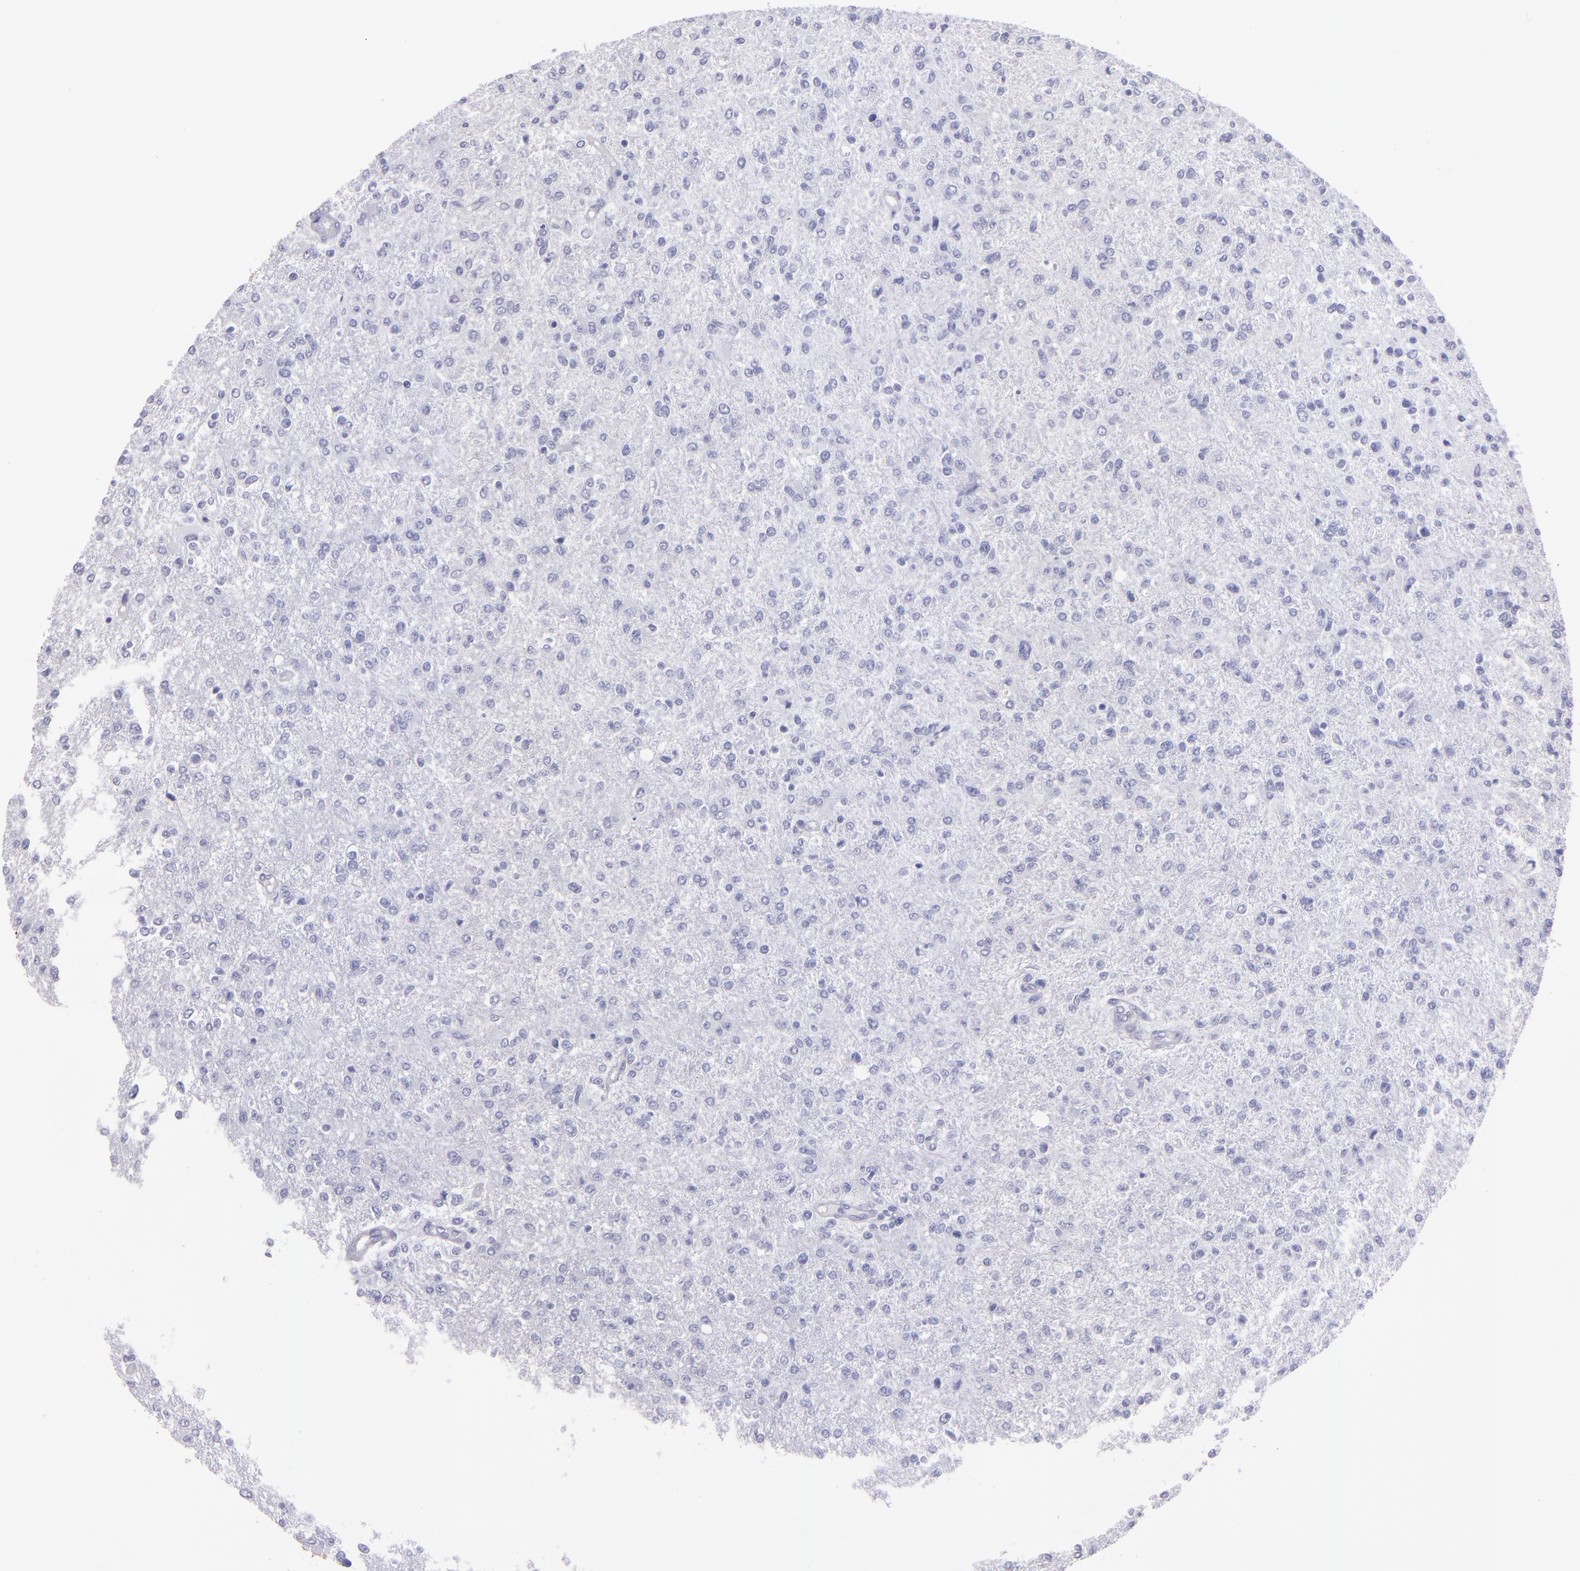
{"staining": {"intensity": "negative", "quantity": "none", "location": "none"}, "tissue": "glioma", "cell_type": "Tumor cells", "image_type": "cancer", "snomed": [{"axis": "morphology", "description": "Glioma, malignant, High grade"}, {"axis": "topography", "description": "Cerebral cortex"}], "caption": "This is an immunohistochemistry photomicrograph of human malignant glioma (high-grade). There is no expression in tumor cells.", "gene": "TG", "patient": {"sex": "male", "age": 76}}